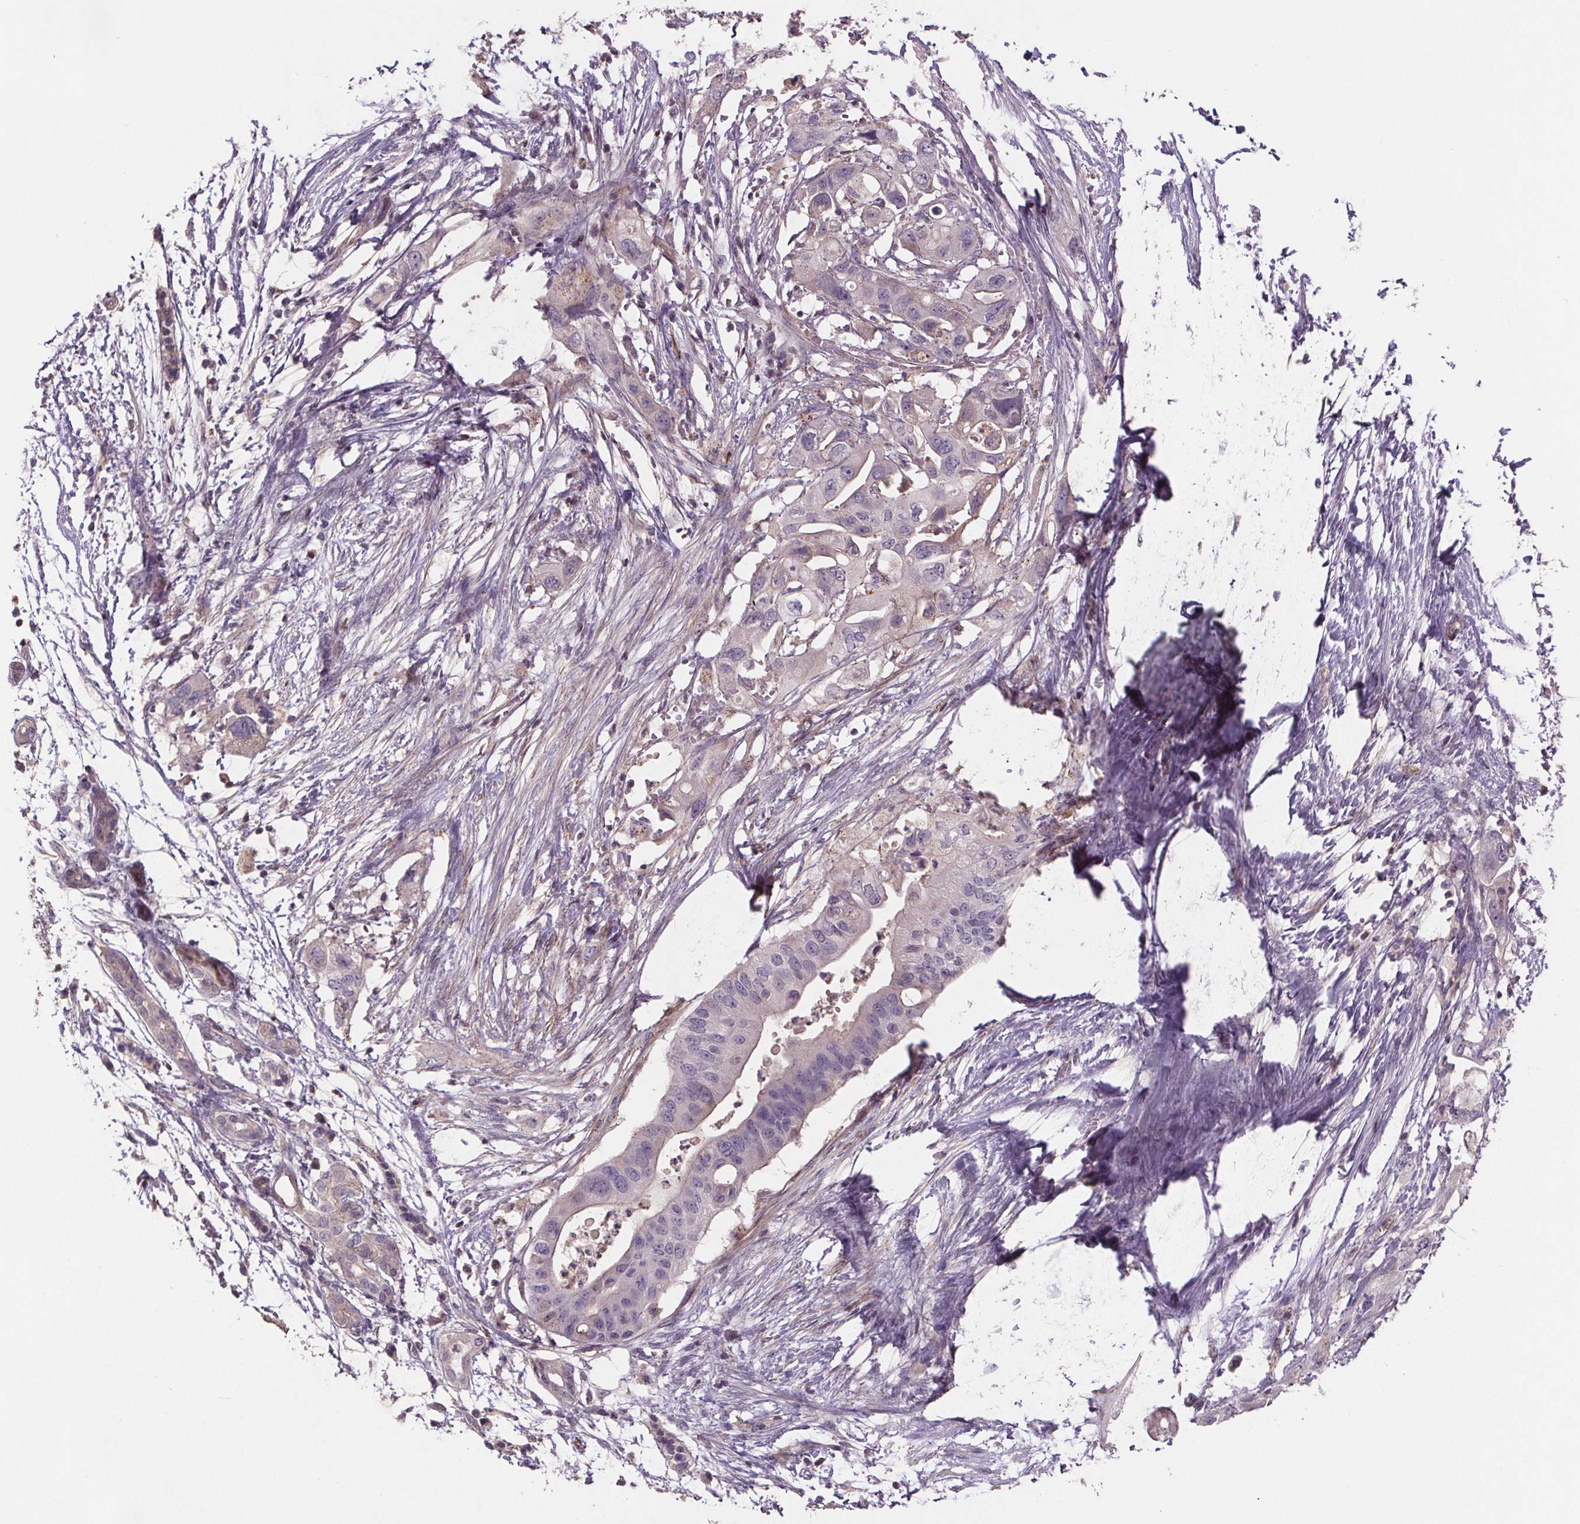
{"staining": {"intensity": "negative", "quantity": "none", "location": "none"}, "tissue": "pancreatic cancer", "cell_type": "Tumor cells", "image_type": "cancer", "snomed": [{"axis": "morphology", "description": "Adenocarcinoma, NOS"}, {"axis": "topography", "description": "Pancreas"}], "caption": "Adenocarcinoma (pancreatic) stained for a protein using immunohistochemistry (IHC) exhibits no expression tumor cells.", "gene": "CLN3", "patient": {"sex": "female", "age": 72}}